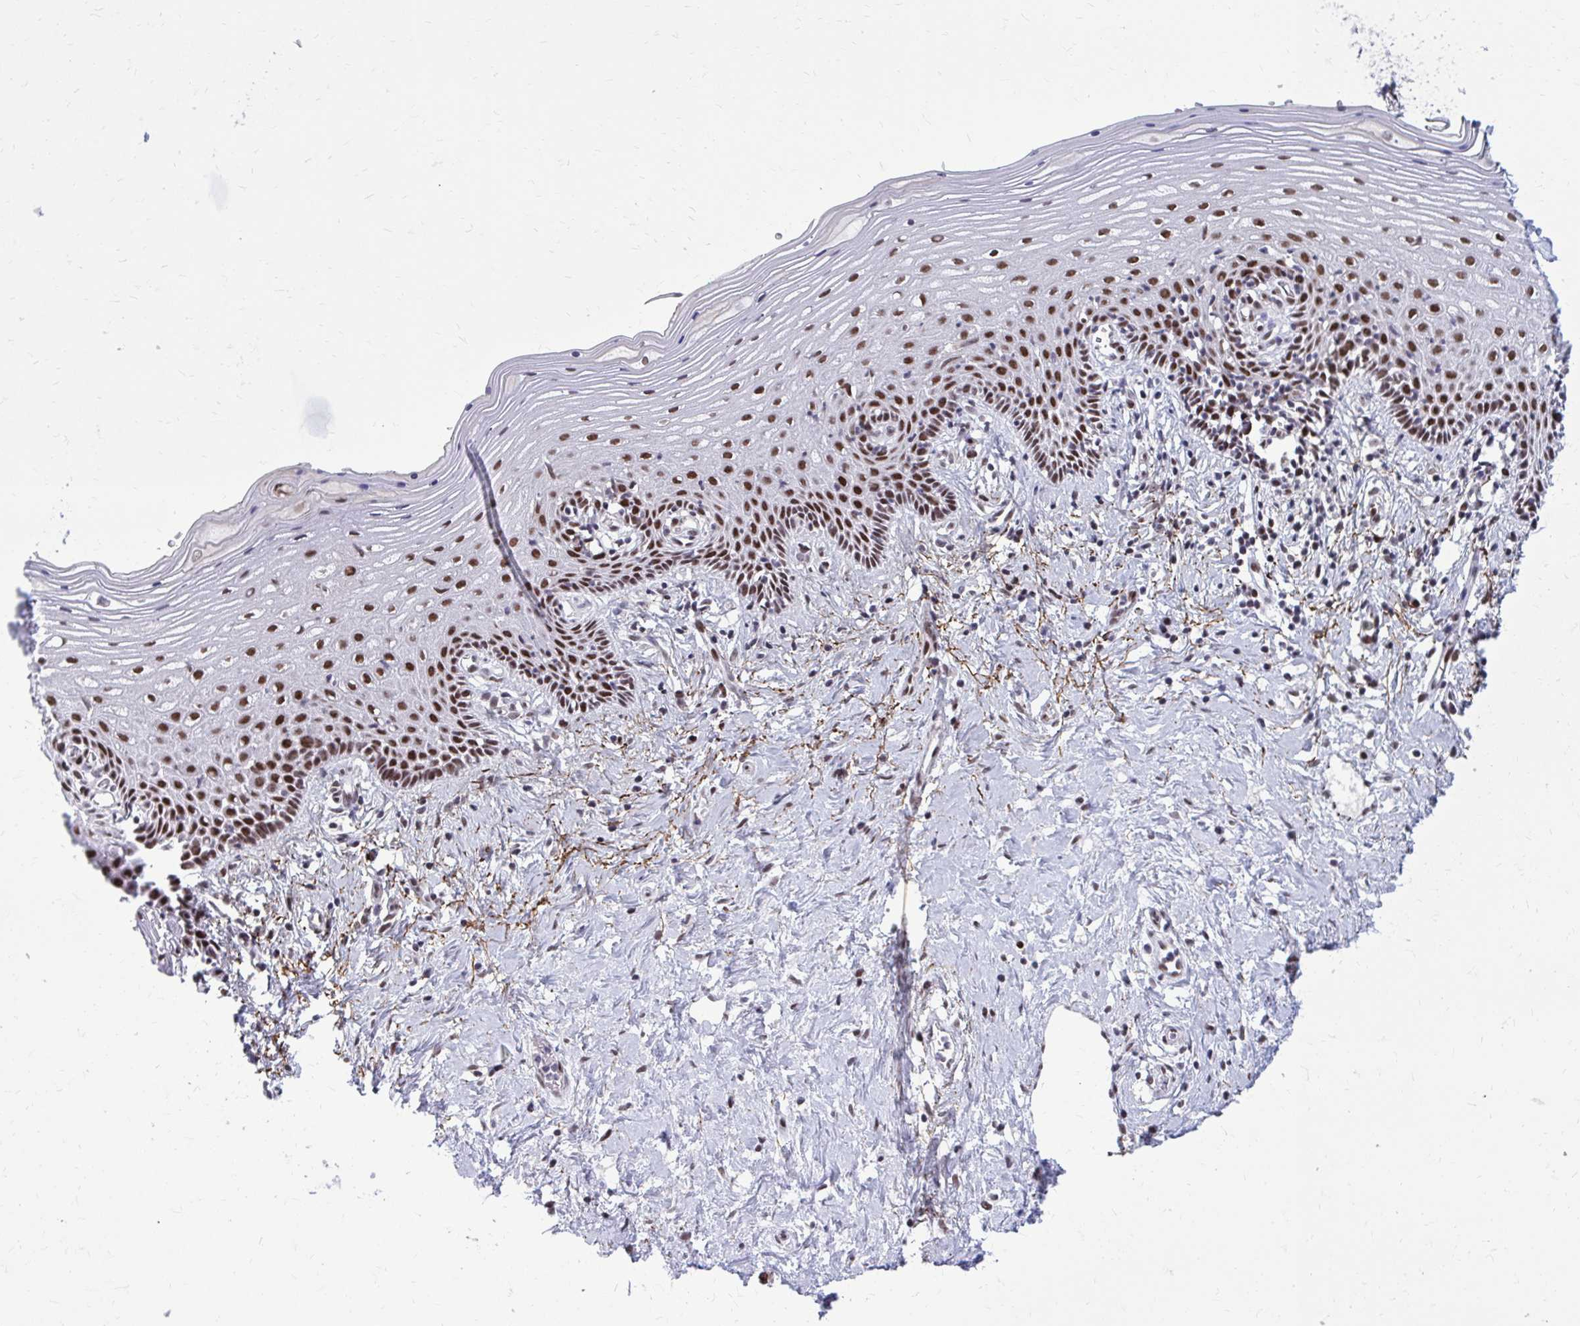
{"staining": {"intensity": "strong", "quantity": ">75%", "location": "nuclear"}, "tissue": "vagina", "cell_type": "Squamous epithelial cells", "image_type": "normal", "snomed": [{"axis": "morphology", "description": "Normal tissue, NOS"}, {"axis": "topography", "description": "Vagina"}], "caption": "This is a micrograph of immunohistochemistry (IHC) staining of unremarkable vagina, which shows strong positivity in the nuclear of squamous epithelial cells.", "gene": "PSME4", "patient": {"sex": "female", "age": 42}}